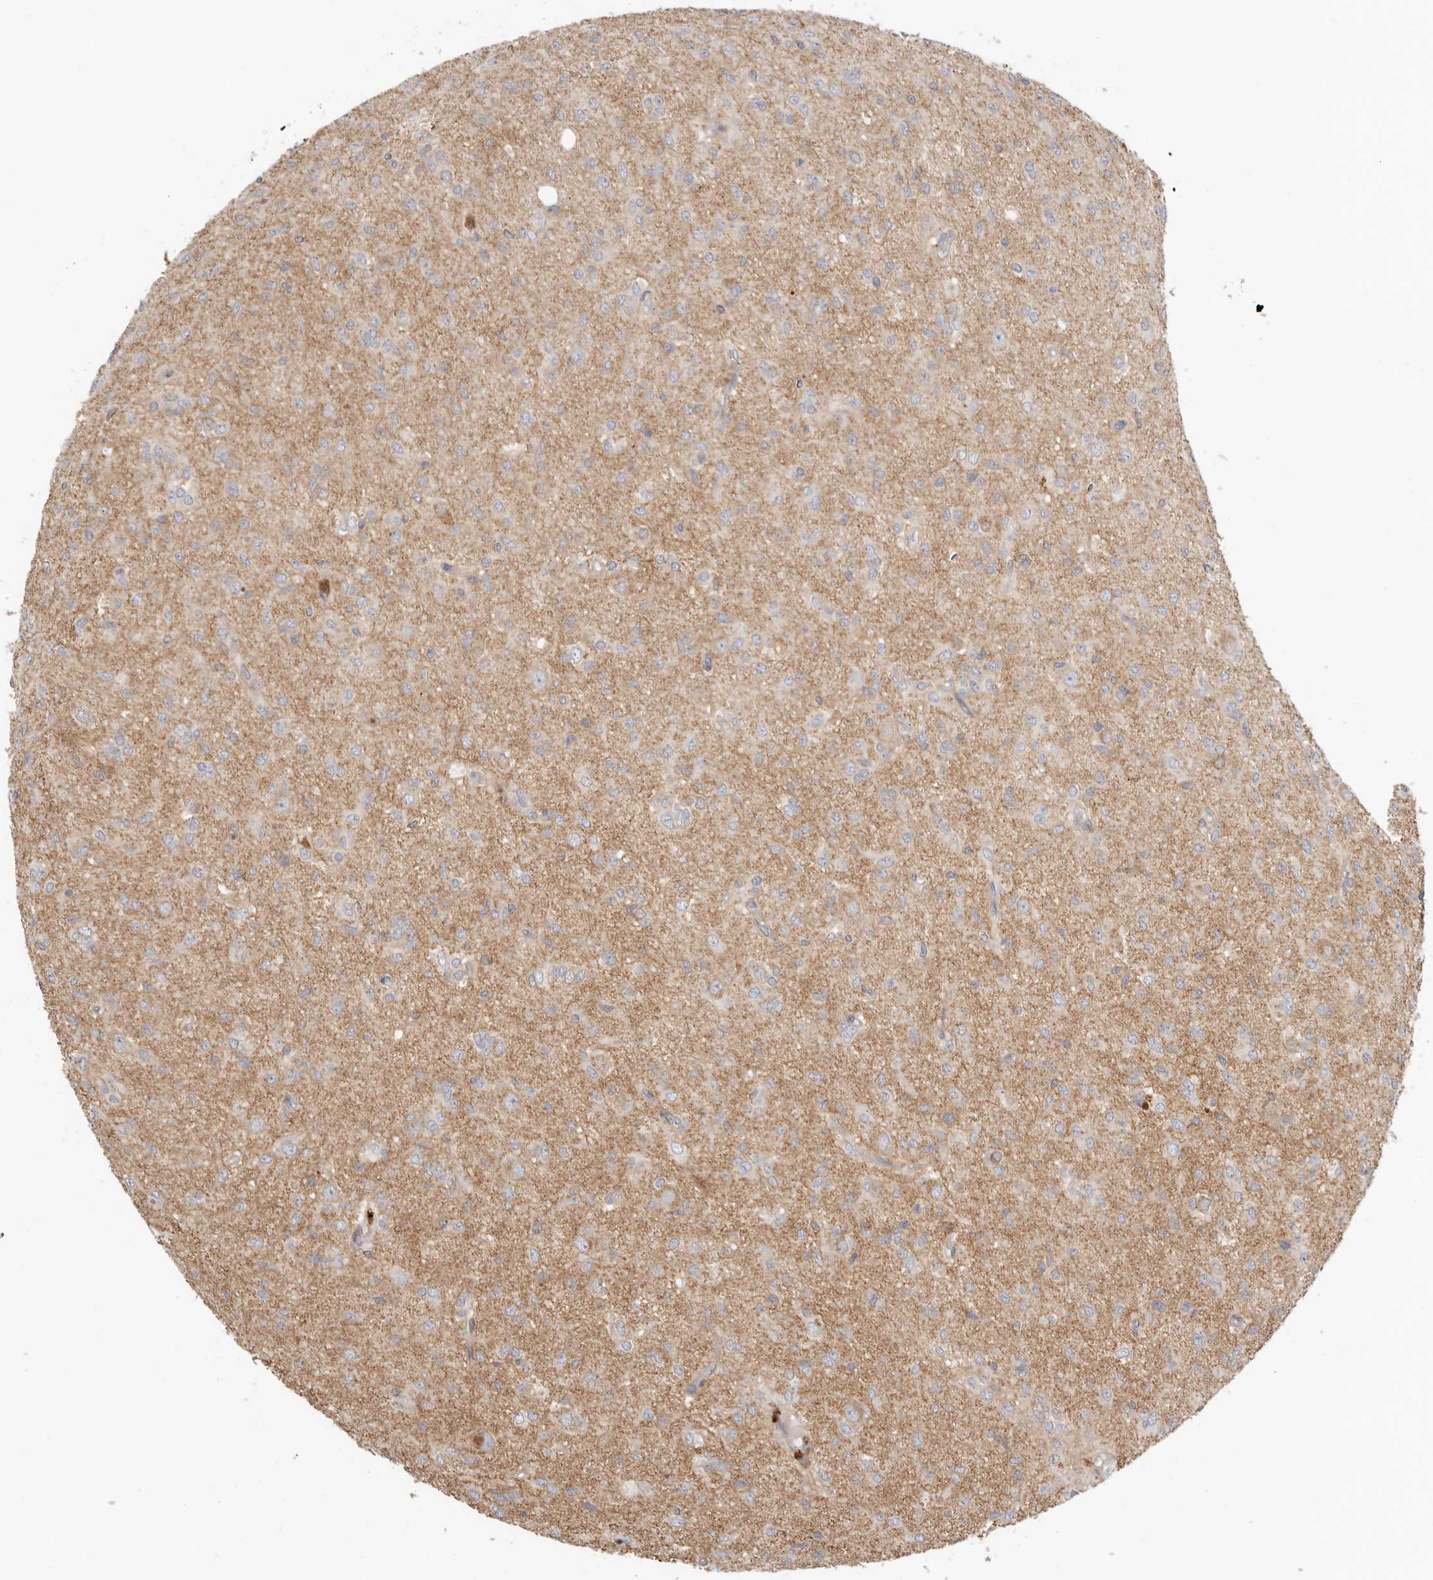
{"staining": {"intensity": "negative", "quantity": "none", "location": "none"}, "tissue": "glioma", "cell_type": "Tumor cells", "image_type": "cancer", "snomed": [{"axis": "morphology", "description": "Glioma, malignant, High grade"}, {"axis": "topography", "description": "Brain"}], "caption": "High power microscopy micrograph of an IHC histopathology image of glioma, revealing no significant positivity in tumor cells.", "gene": "GNE", "patient": {"sex": "female", "age": 59}}